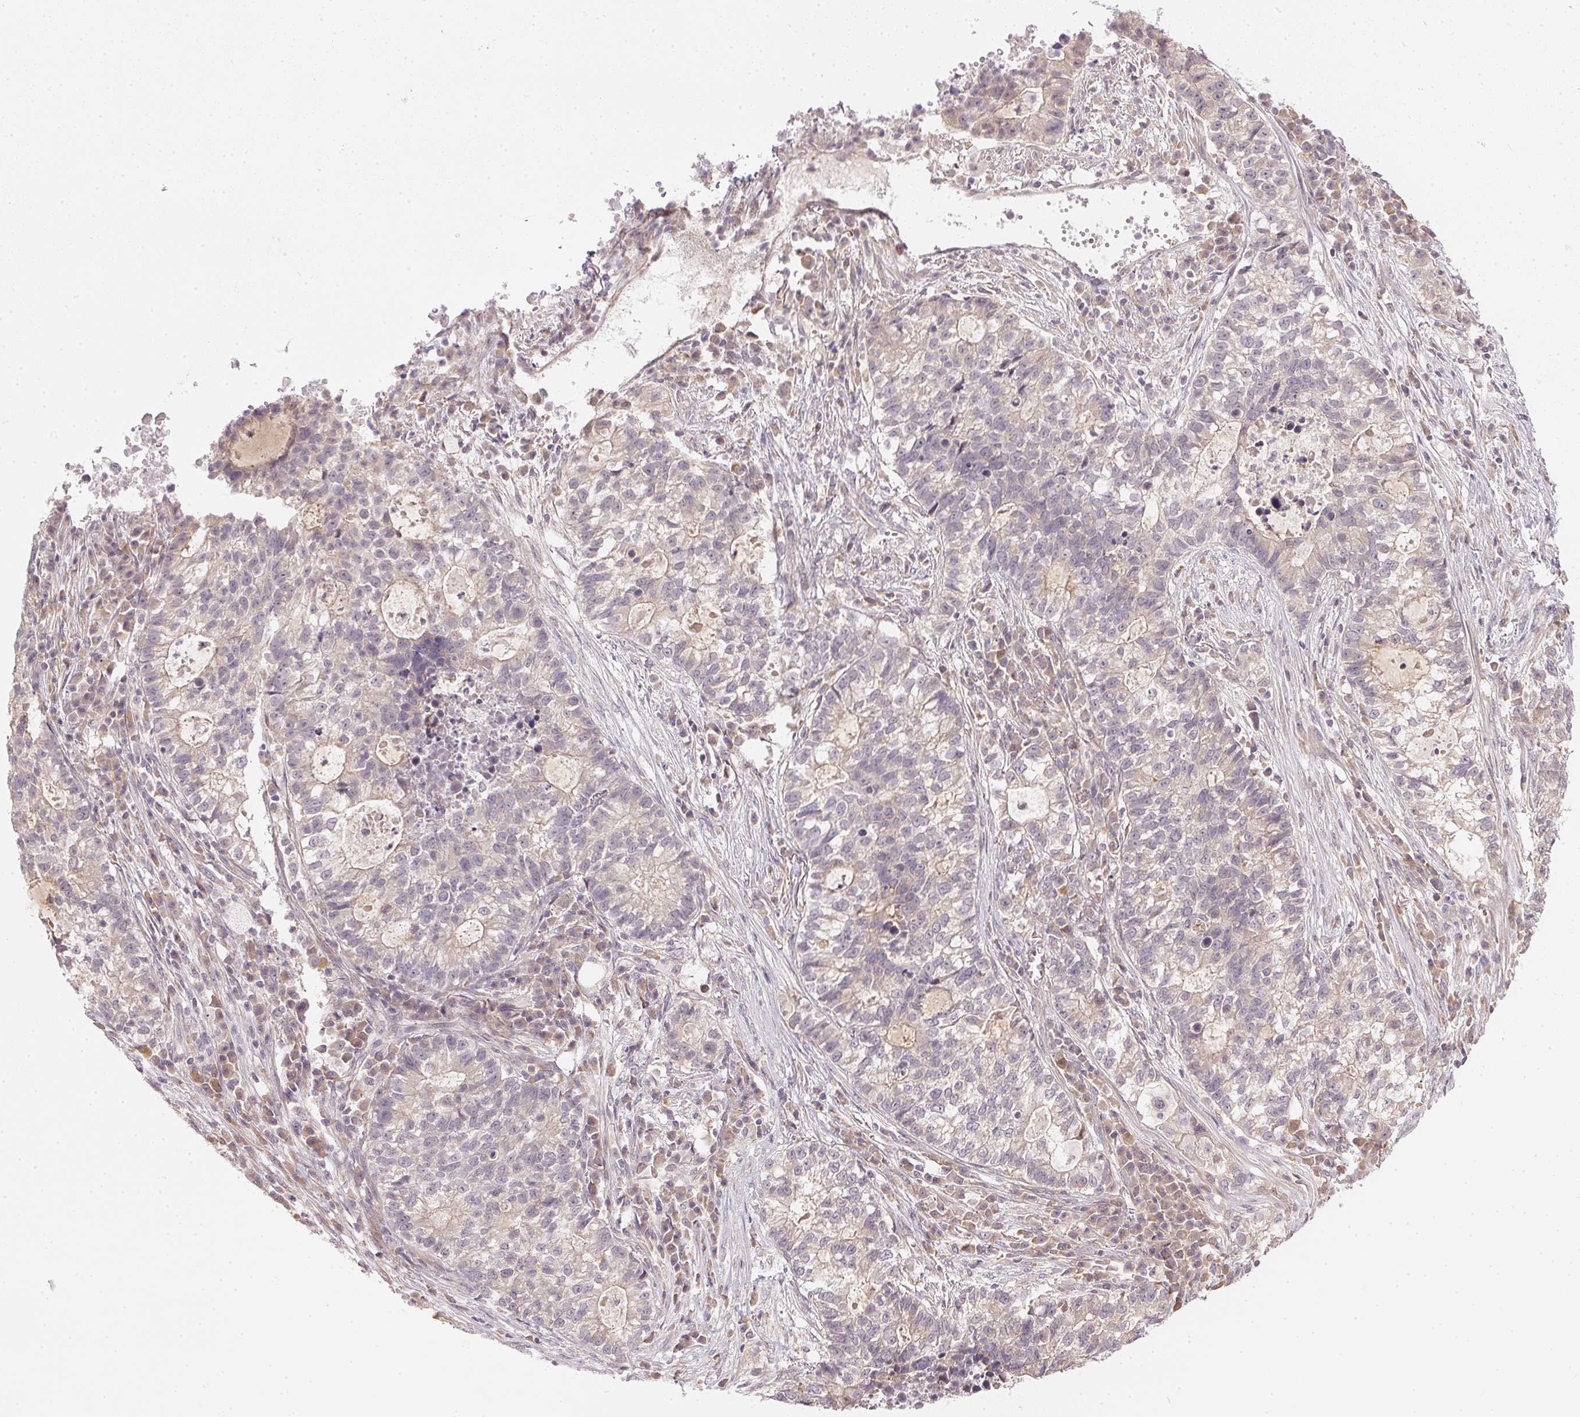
{"staining": {"intensity": "negative", "quantity": "none", "location": "none"}, "tissue": "lung cancer", "cell_type": "Tumor cells", "image_type": "cancer", "snomed": [{"axis": "morphology", "description": "Adenocarcinoma, NOS"}, {"axis": "topography", "description": "Lung"}], "caption": "Protein analysis of lung cancer (adenocarcinoma) shows no significant positivity in tumor cells. (IHC, brightfield microscopy, high magnification).", "gene": "TTC23L", "patient": {"sex": "male", "age": 57}}